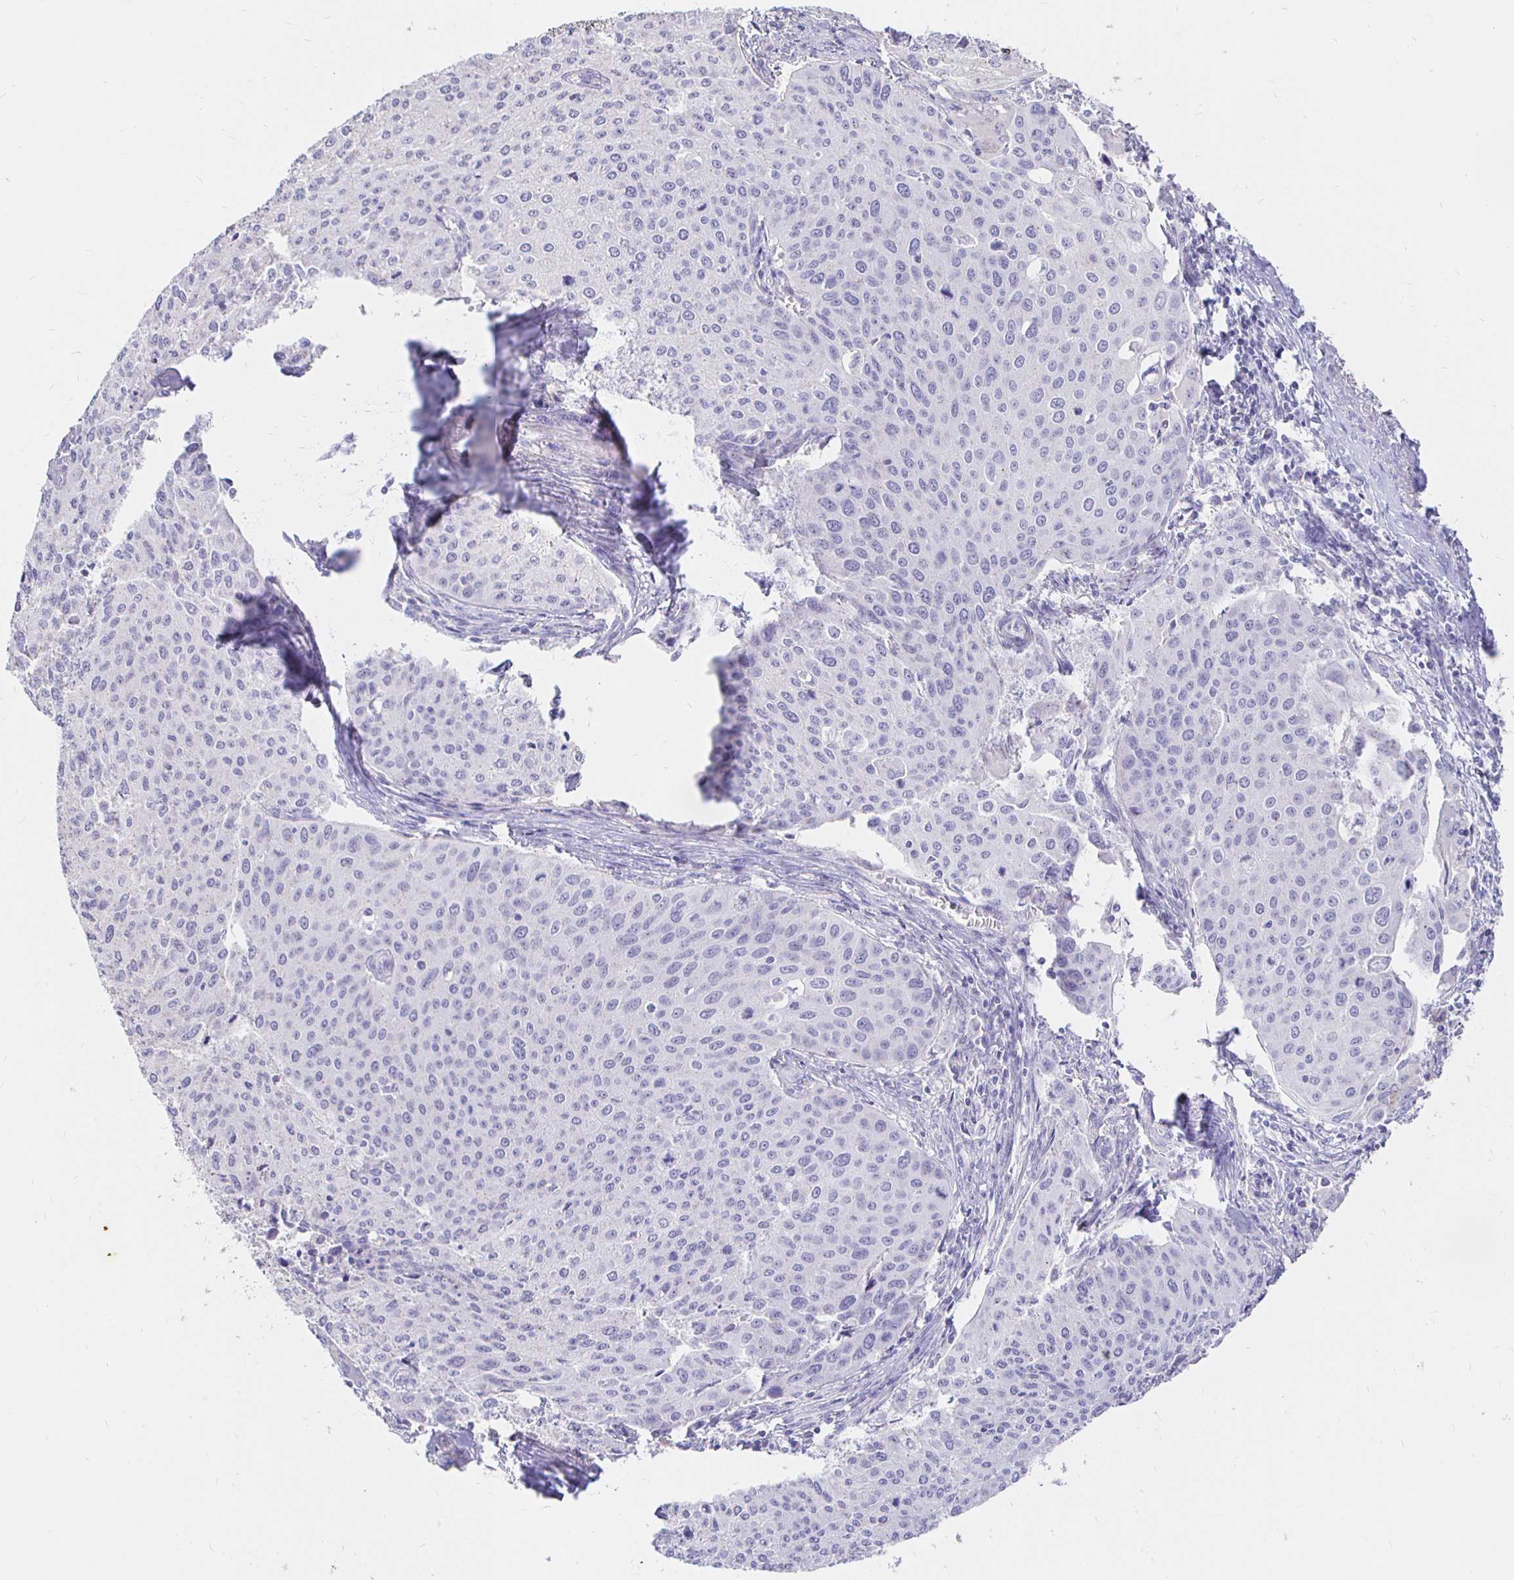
{"staining": {"intensity": "negative", "quantity": "none", "location": "none"}, "tissue": "cervical cancer", "cell_type": "Tumor cells", "image_type": "cancer", "snomed": [{"axis": "morphology", "description": "Squamous cell carcinoma, NOS"}, {"axis": "topography", "description": "Cervix"}], "caption": "The immunohistochemistry image has no significant staining in tumor cells of cervical squamous cell carcinoma tissue. (Immunohistochemistry, brightfield microscopy, high magnification).", "gene": "NECAB1", "patient": {"sex": "female", "age": 38}}